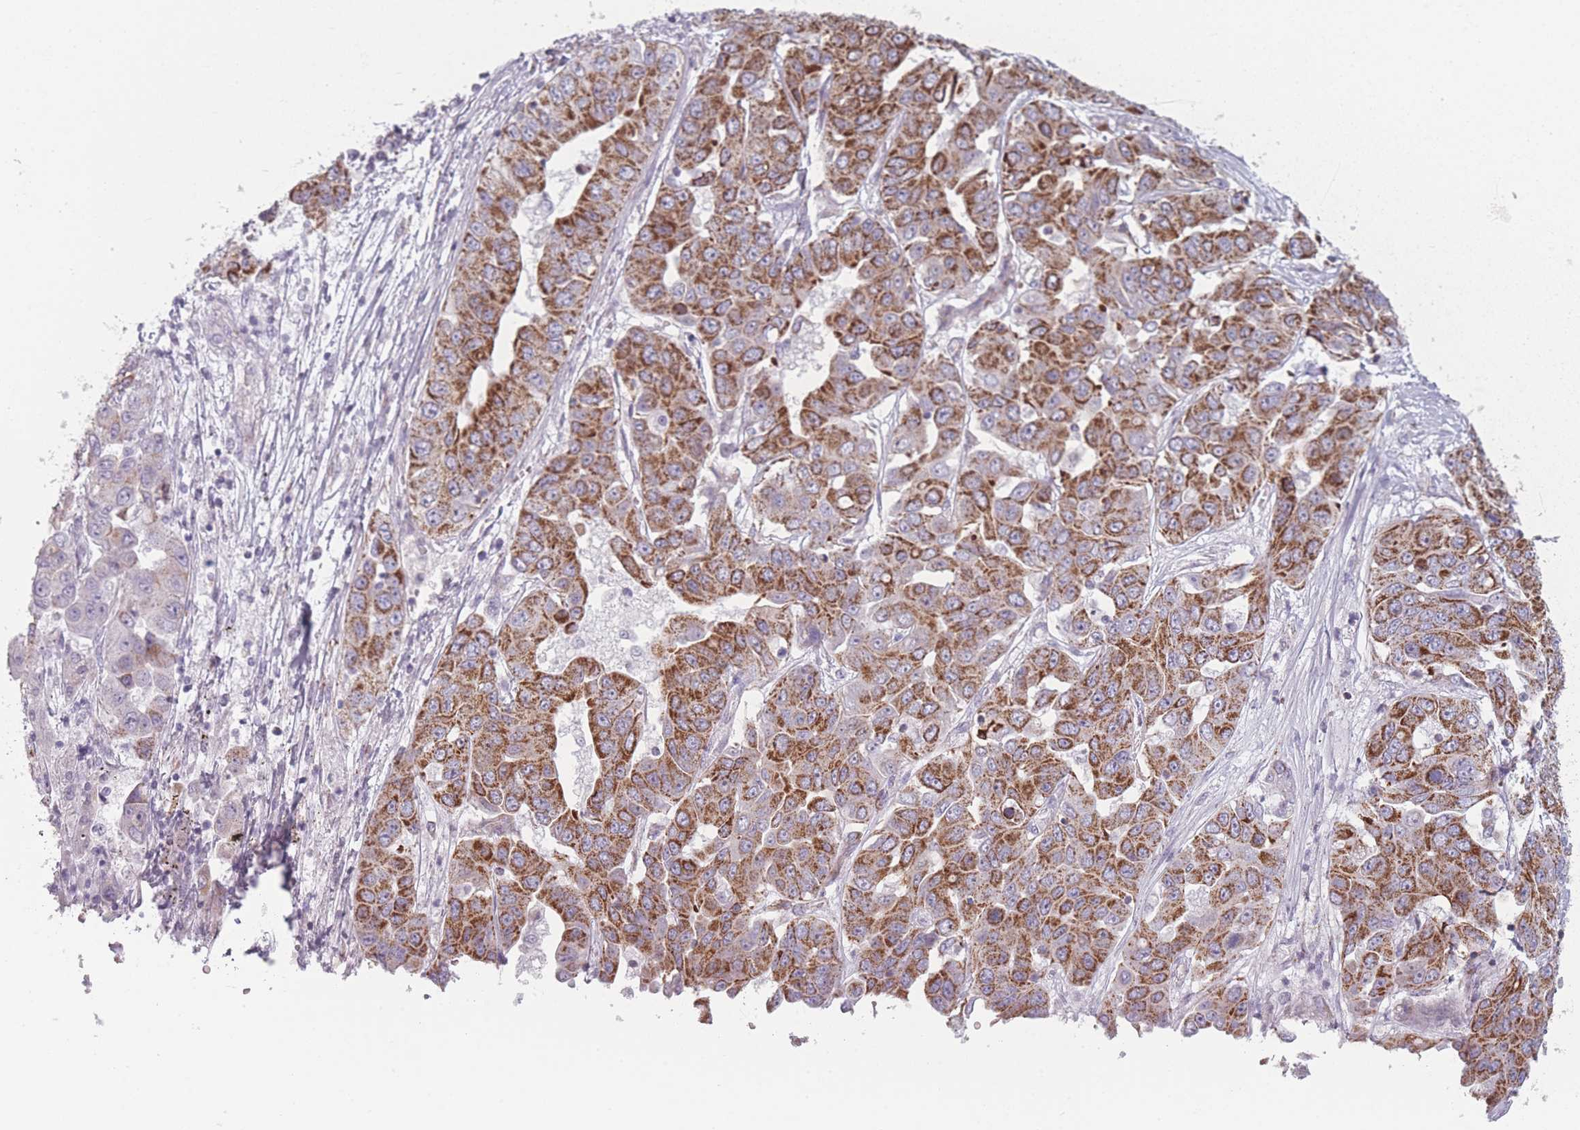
{"staining": {"intensity": "strong", "quantity": ">75%", "location": "cytoplasmic/membranous"}, "tissue": "liver cancer", "cell_type": "Tumor cells", "image_type": "cancer", "snomed": [{"axis": "morphology", "description": "Cholangiocarcinoma"}, {"axis": "topography", "description": "Liver"}], "caption": "Human cholangiocarcinoma (liver) stained with a protein marker displays strong staining in tumor cells.", "gene": "DCHS1", "patient": {"sex": "female", "age": 52}}